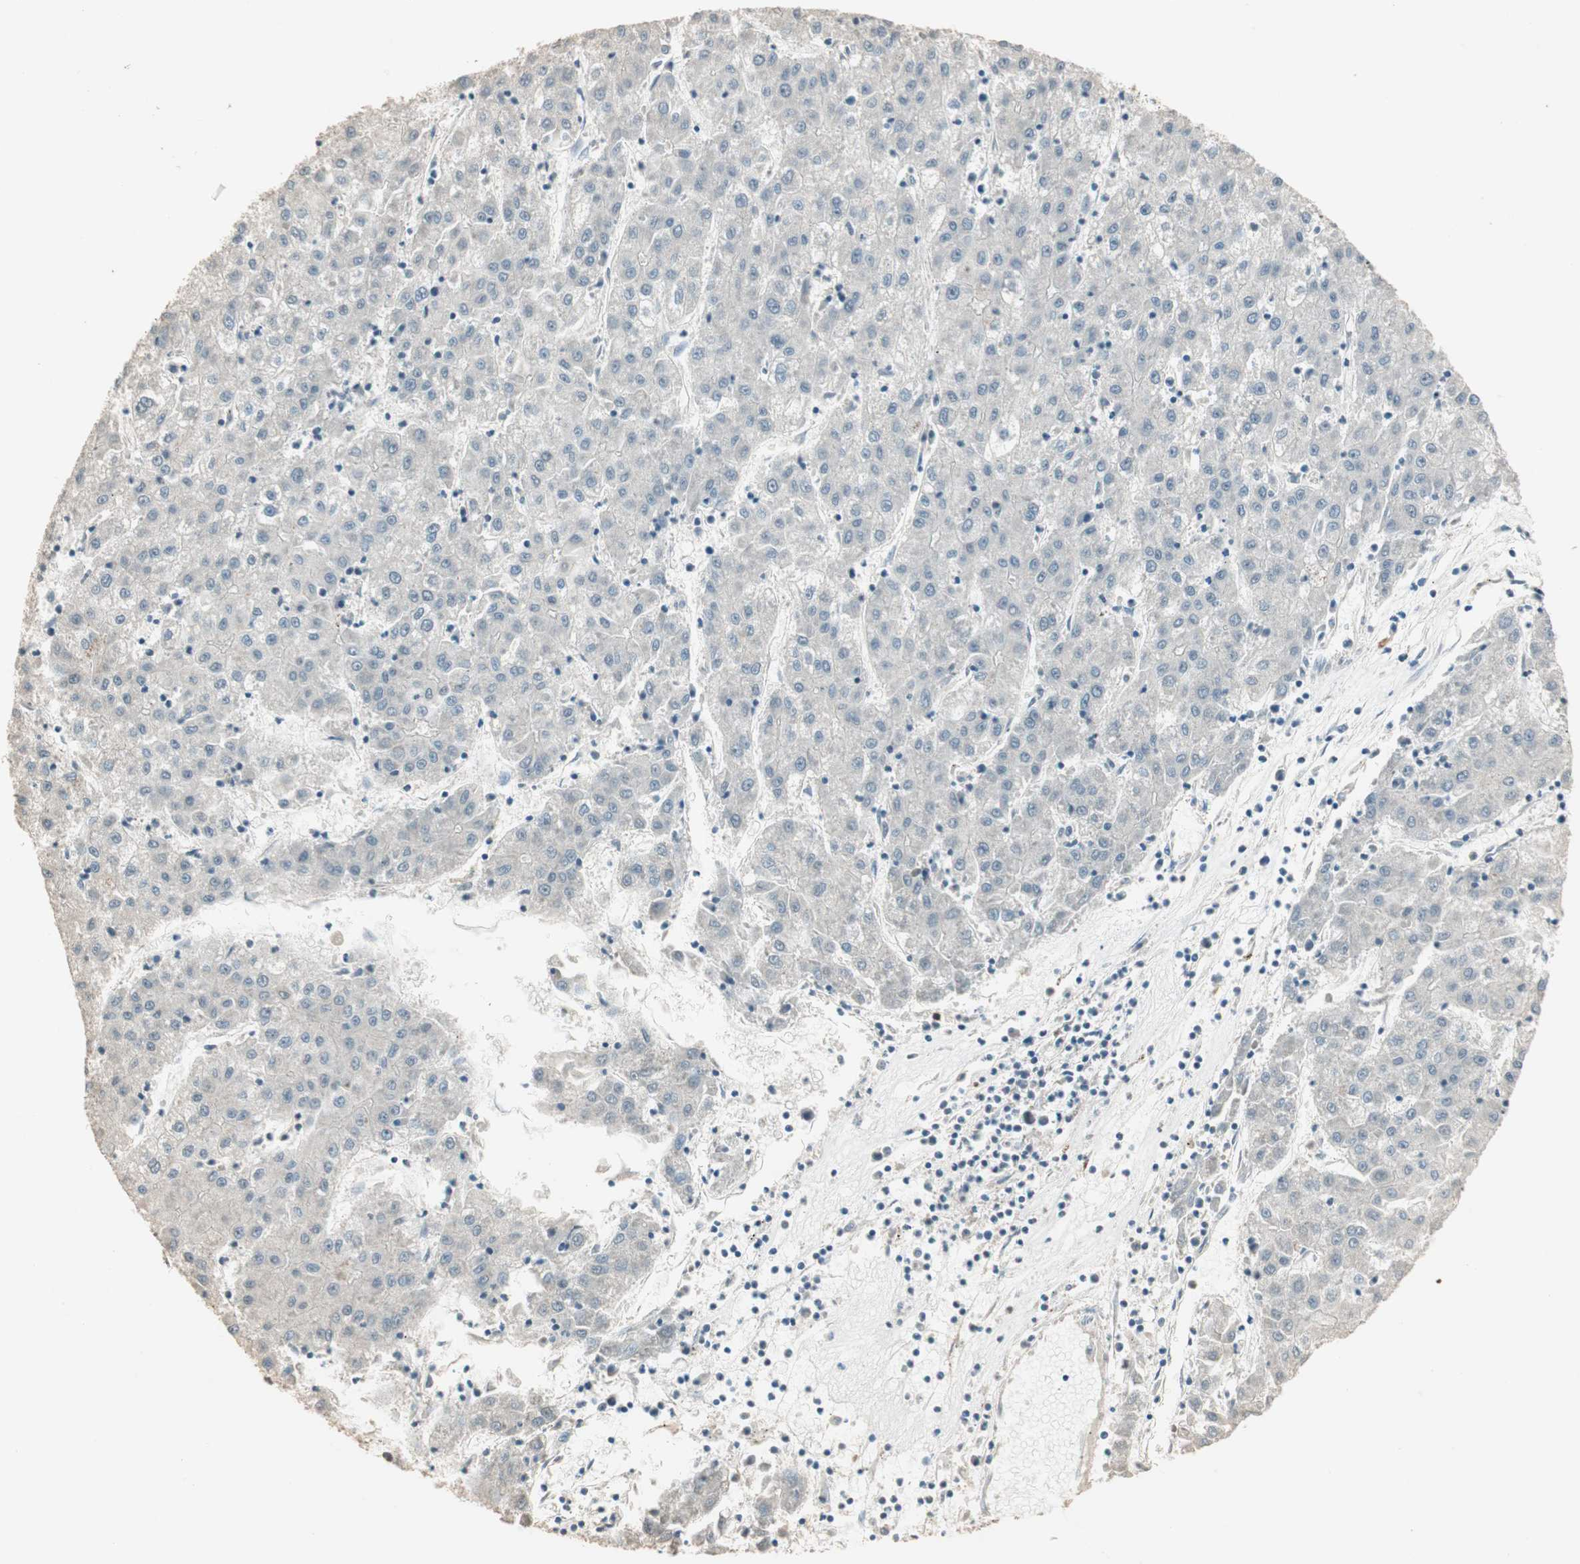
{"staining": {"intensity": "negative", "quantity": "none", "location": "none"}, "tissue": "liver cancer", "cell_type": "Tumor cells", "image_type": "cancer", "snomed": [{"axis": "morphology", "description": "Carcinoma, Hepatocellular, NOS"}, {"axis": "topography", "description": "Liver"}], "caption": "Histopathology image shows no protein expression in tumor cells of liver cancer (hepatocellular carcinoma) tissue. (DAB (3,3'-diaminobenzidine) IHC with hematoxylin counter stain).", "gene": "ETV4", "patient": {"sex": "male", "age": 72}}